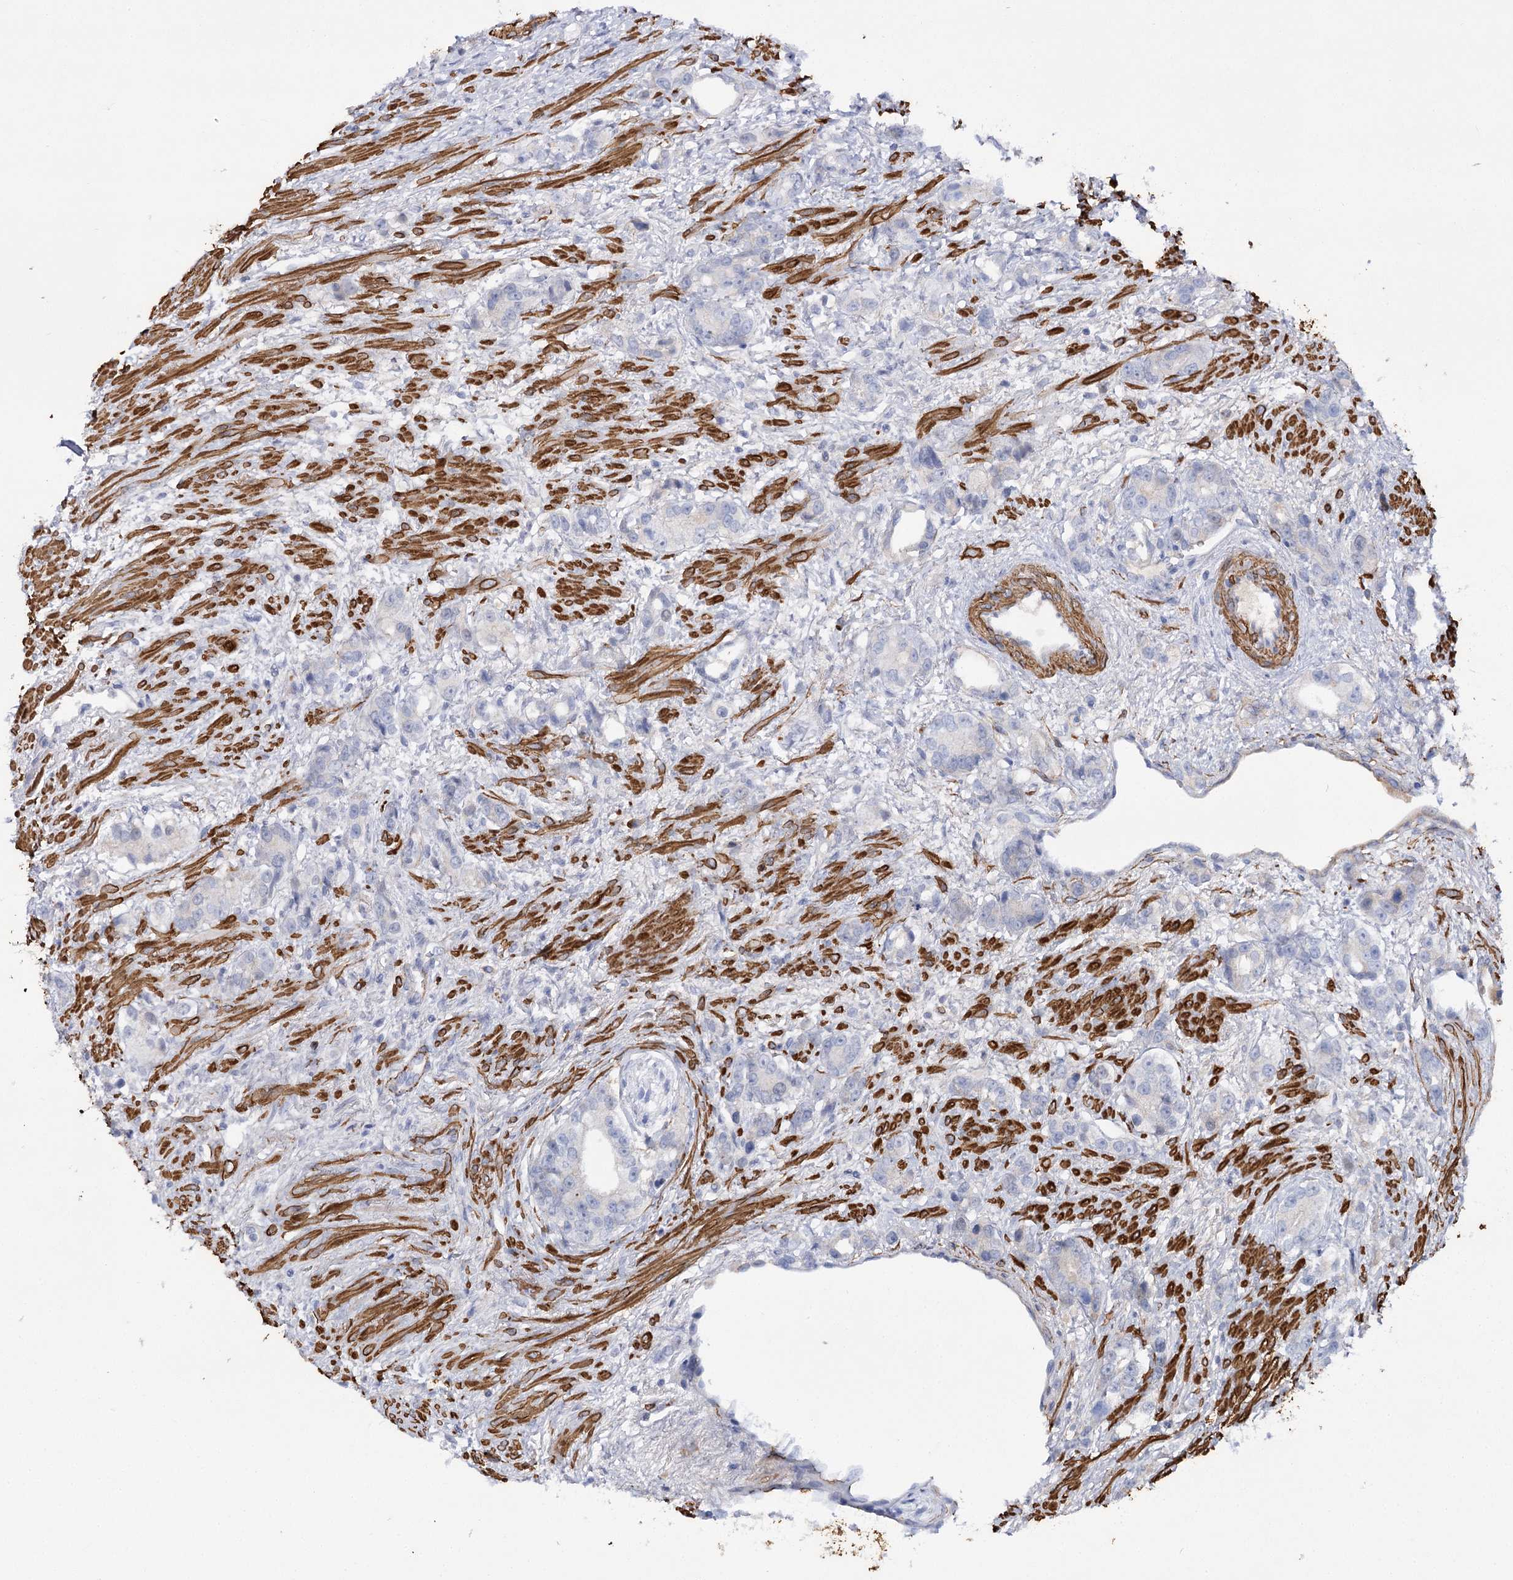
{"staining": {"intensity": "negative", "quantity": "none", "location": "none"}, "tissue": "prostate cancer", "cell_type": "Tumor cells", "image_type": "cancer", "snomed": [{"axis": "morphology", "description": "Adenocarcinoma, High grade"}, {"axis": "topography", "description": "Prostate"}], "caption": "This is a photomicrograph of immunohistochemistry staining of adenocarcinoma (high-grade) (prostate), which shows no positivity in tumor cells. (DAB (3,3'-diaminobenzidine) IHC, high magnification).", "gene": "RTN2", "patient": {"sex": "male", "age": 63}}